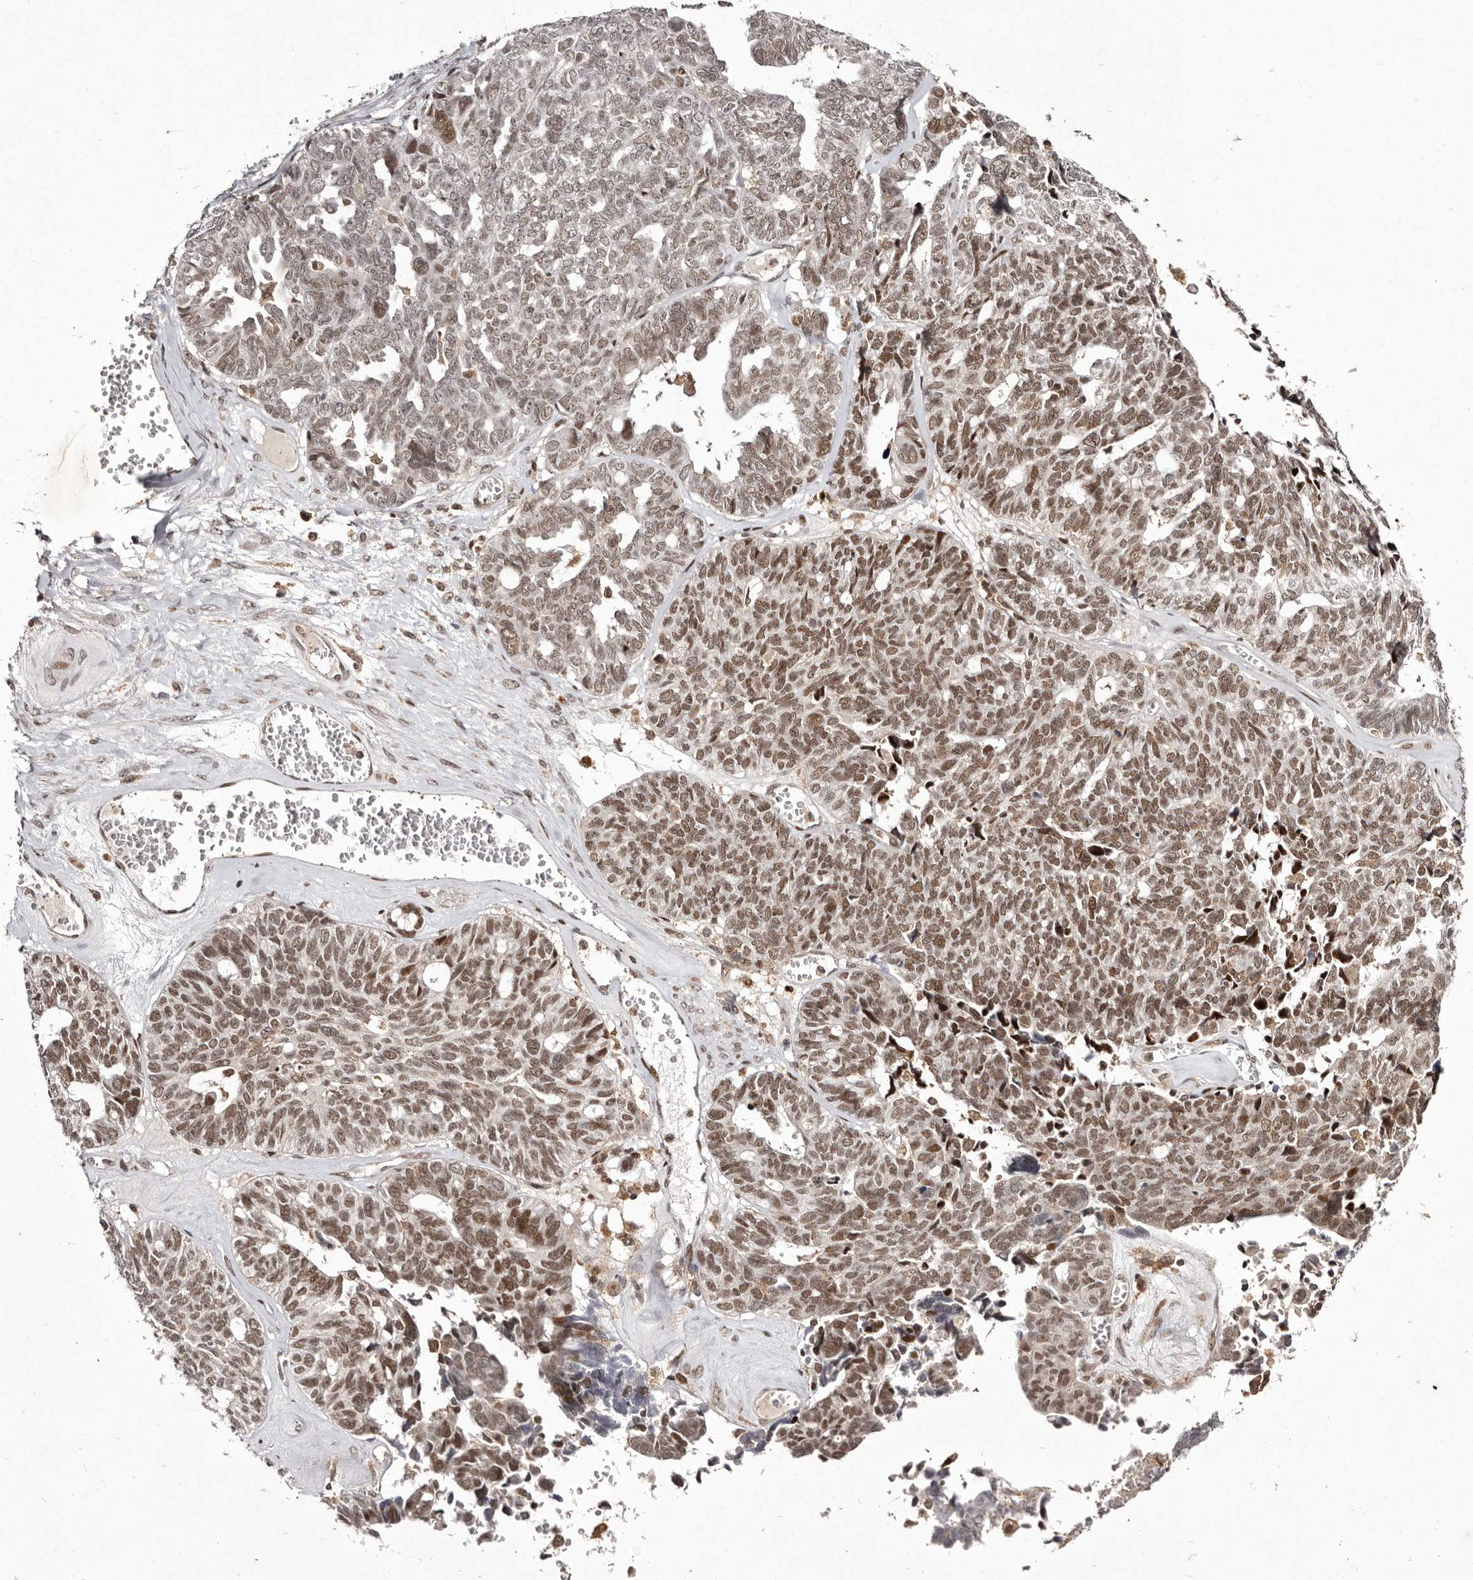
{"staining": {"intensity": "moderate", "quantity": ">75%", "location": "nuclear"}, "tissue": "ovarian cancer", "cell_type": "Tumor cells", "image_type": "cancer", "snomed": [{"axis": "morphology", "description": "Cystadenocarcinoma, serous, NOS"}, {"axis": "topography", "description": "Ovary"}], "caption": "DAB (3,3'-diaminobenzidine) immunohistochemical staining of human ovarian serous cystadenocarcinoma exhibits moderate nuclear protein expression in about >75% of tumor cells.", "gene": "FBXO5", "patient": {"sex": "female", "age": 79}}